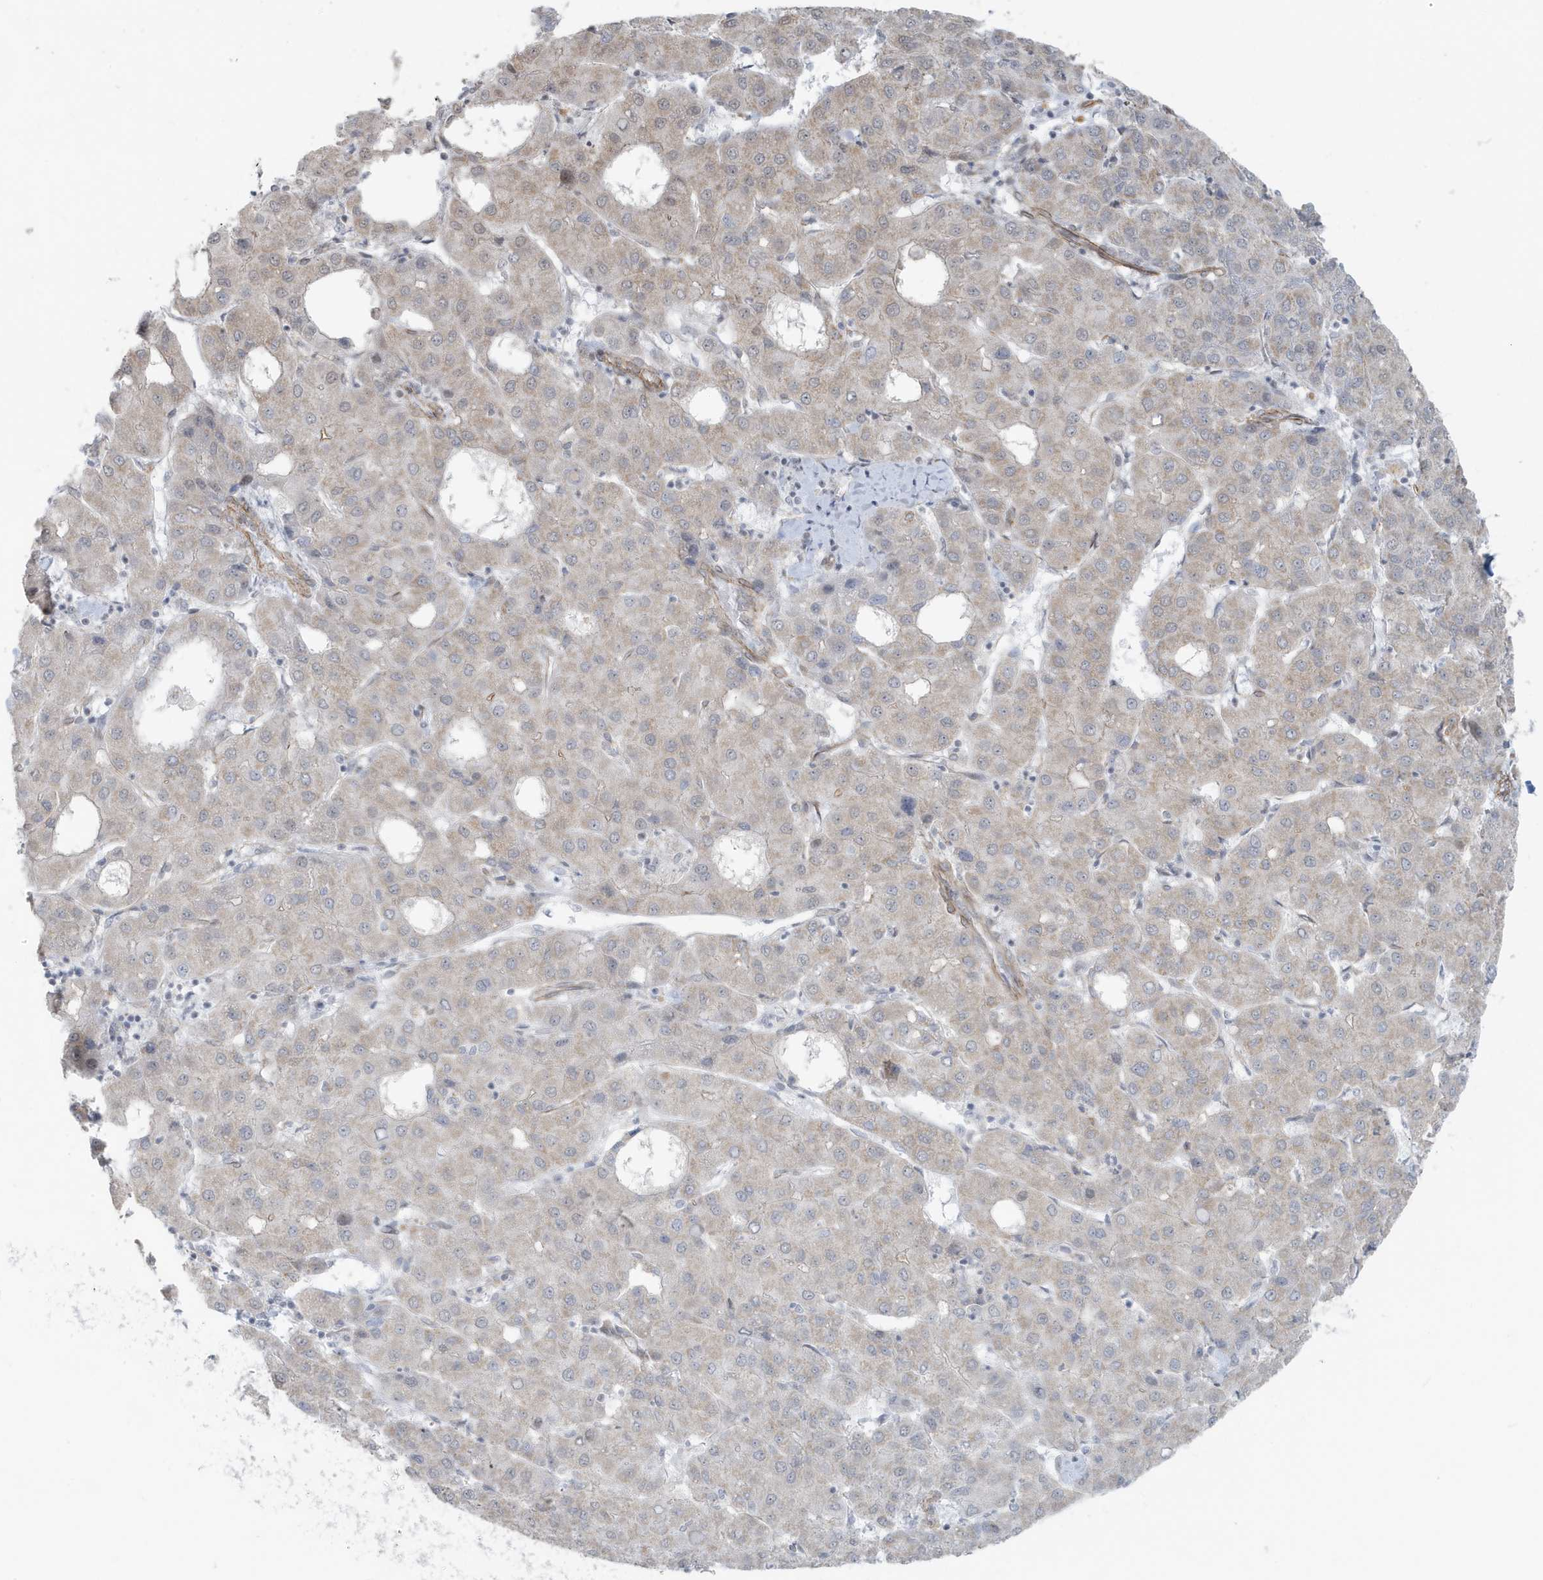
{"staining": {"intensity": "weak", "quantity": "<25%", "location": "cytoplasmic/membranous"}, "tissue": "liver cancer", "cell_type": "Tumor cells", "image_type": "cancer", "snomed": [{"axis": "morphology", "description": "Carcinoma, Hepatocellular, NOS"}, {"axis": "topography", "description": "Liver"}], "caption": "IHC histopathology image of neoplastic tissue: liver cancer (hepatocellular carcinoma) stained with DAB (3,3'-diaminobenzidine) shows no significant protein expression in tumor cells. (IHC, brightfield microscopy, high magnification).", "gene": "CHCHD4", "patient": {"sex": "male", "age": 65}}